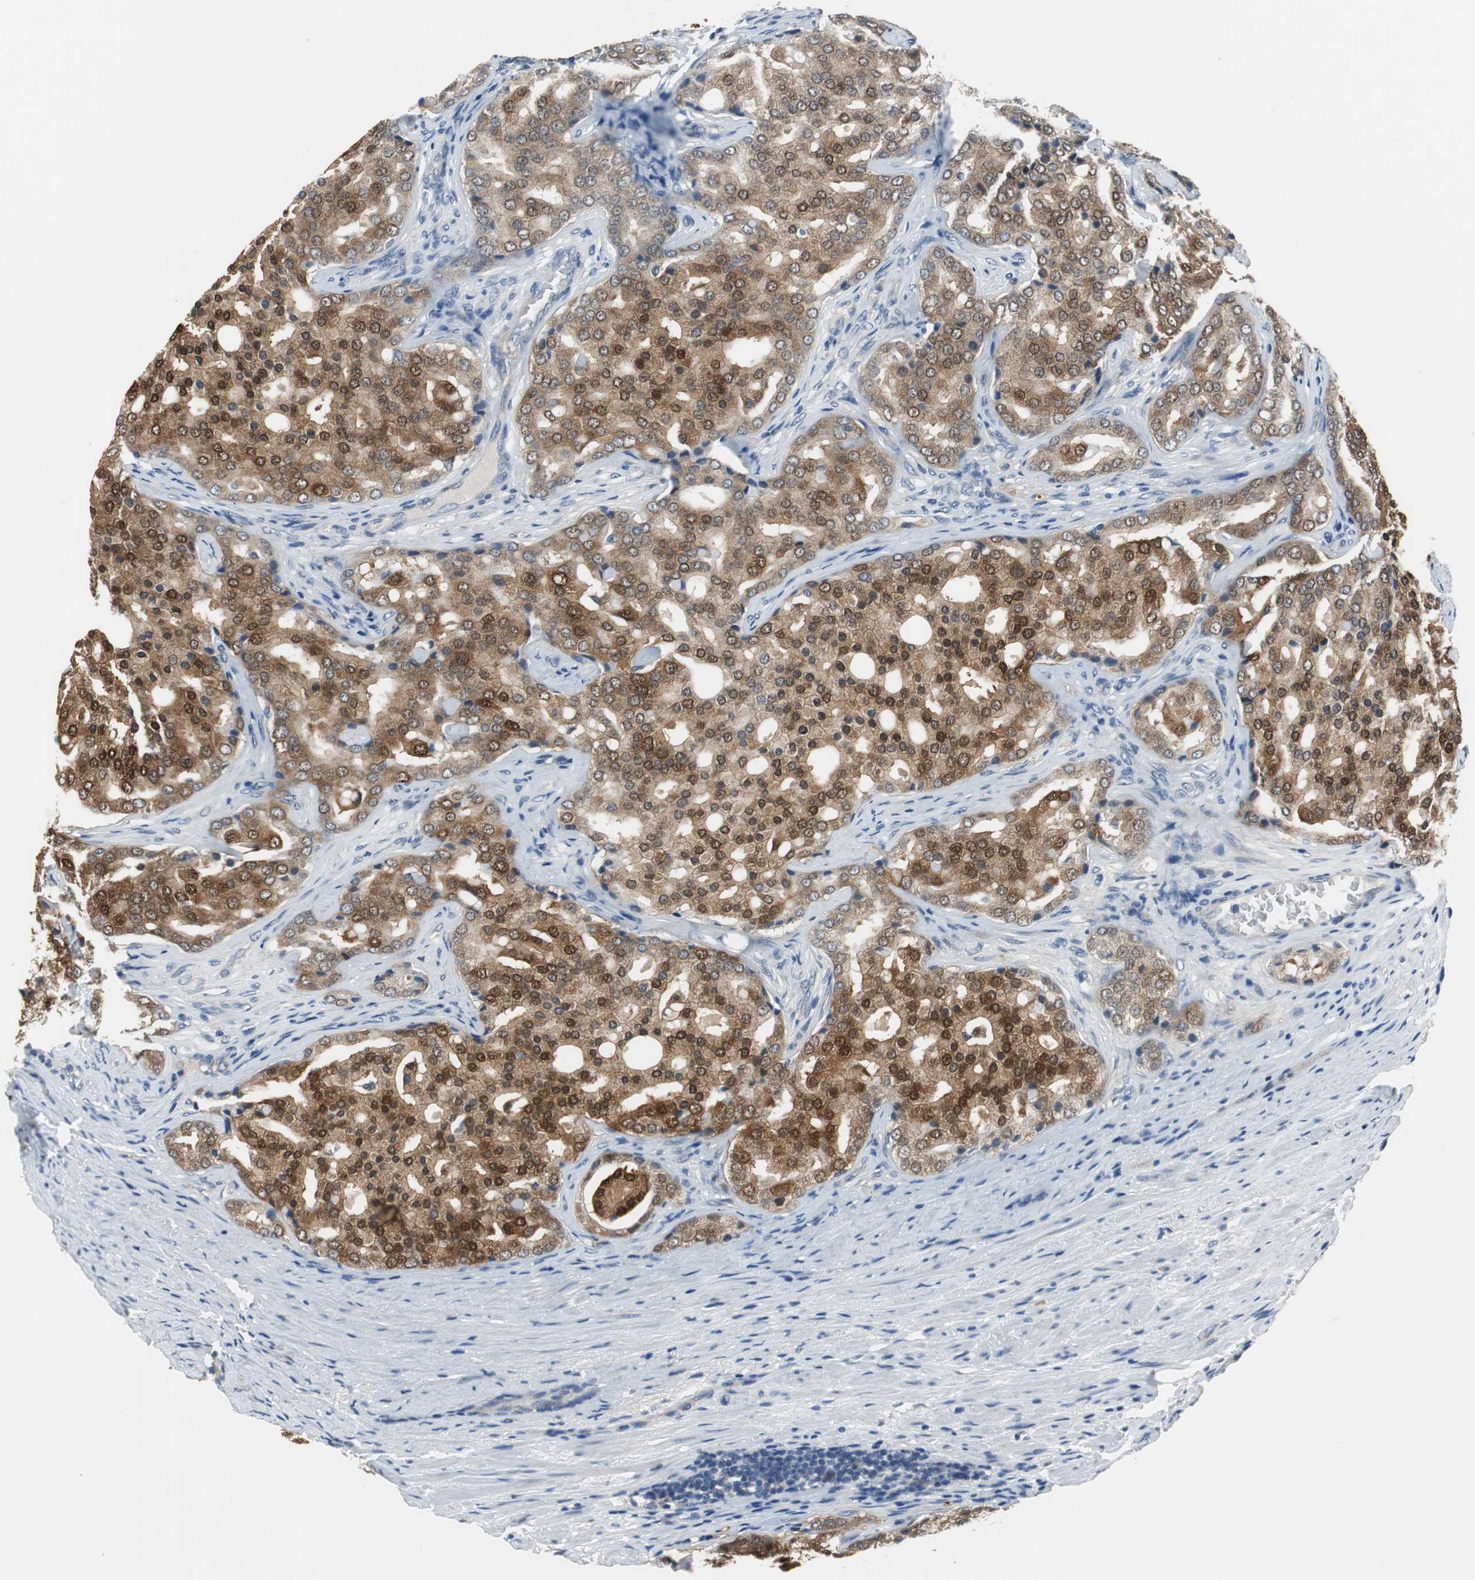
{"staining": {"intensity": "strong", "quantity": ">75%", "location": "cytoplasmic/membranous"}, "tissue": "prostate cancer", "cell_type": "Tumor cells", "image_type": "cancer", "snomed": [{"axis": "morphology", "description": "Adenocarcinoma, High grade"}, {"axis": "topography", "description": "Prostate"}], "caption": "A high amount of strong cytoplasmic/membranous expression is appreciated in approximately >75% of tumor cells in high-grade adenocarcinoma (prostate) tissue.", "gene": "PLAA", "patient": {"sex": "male", "age": 64}}